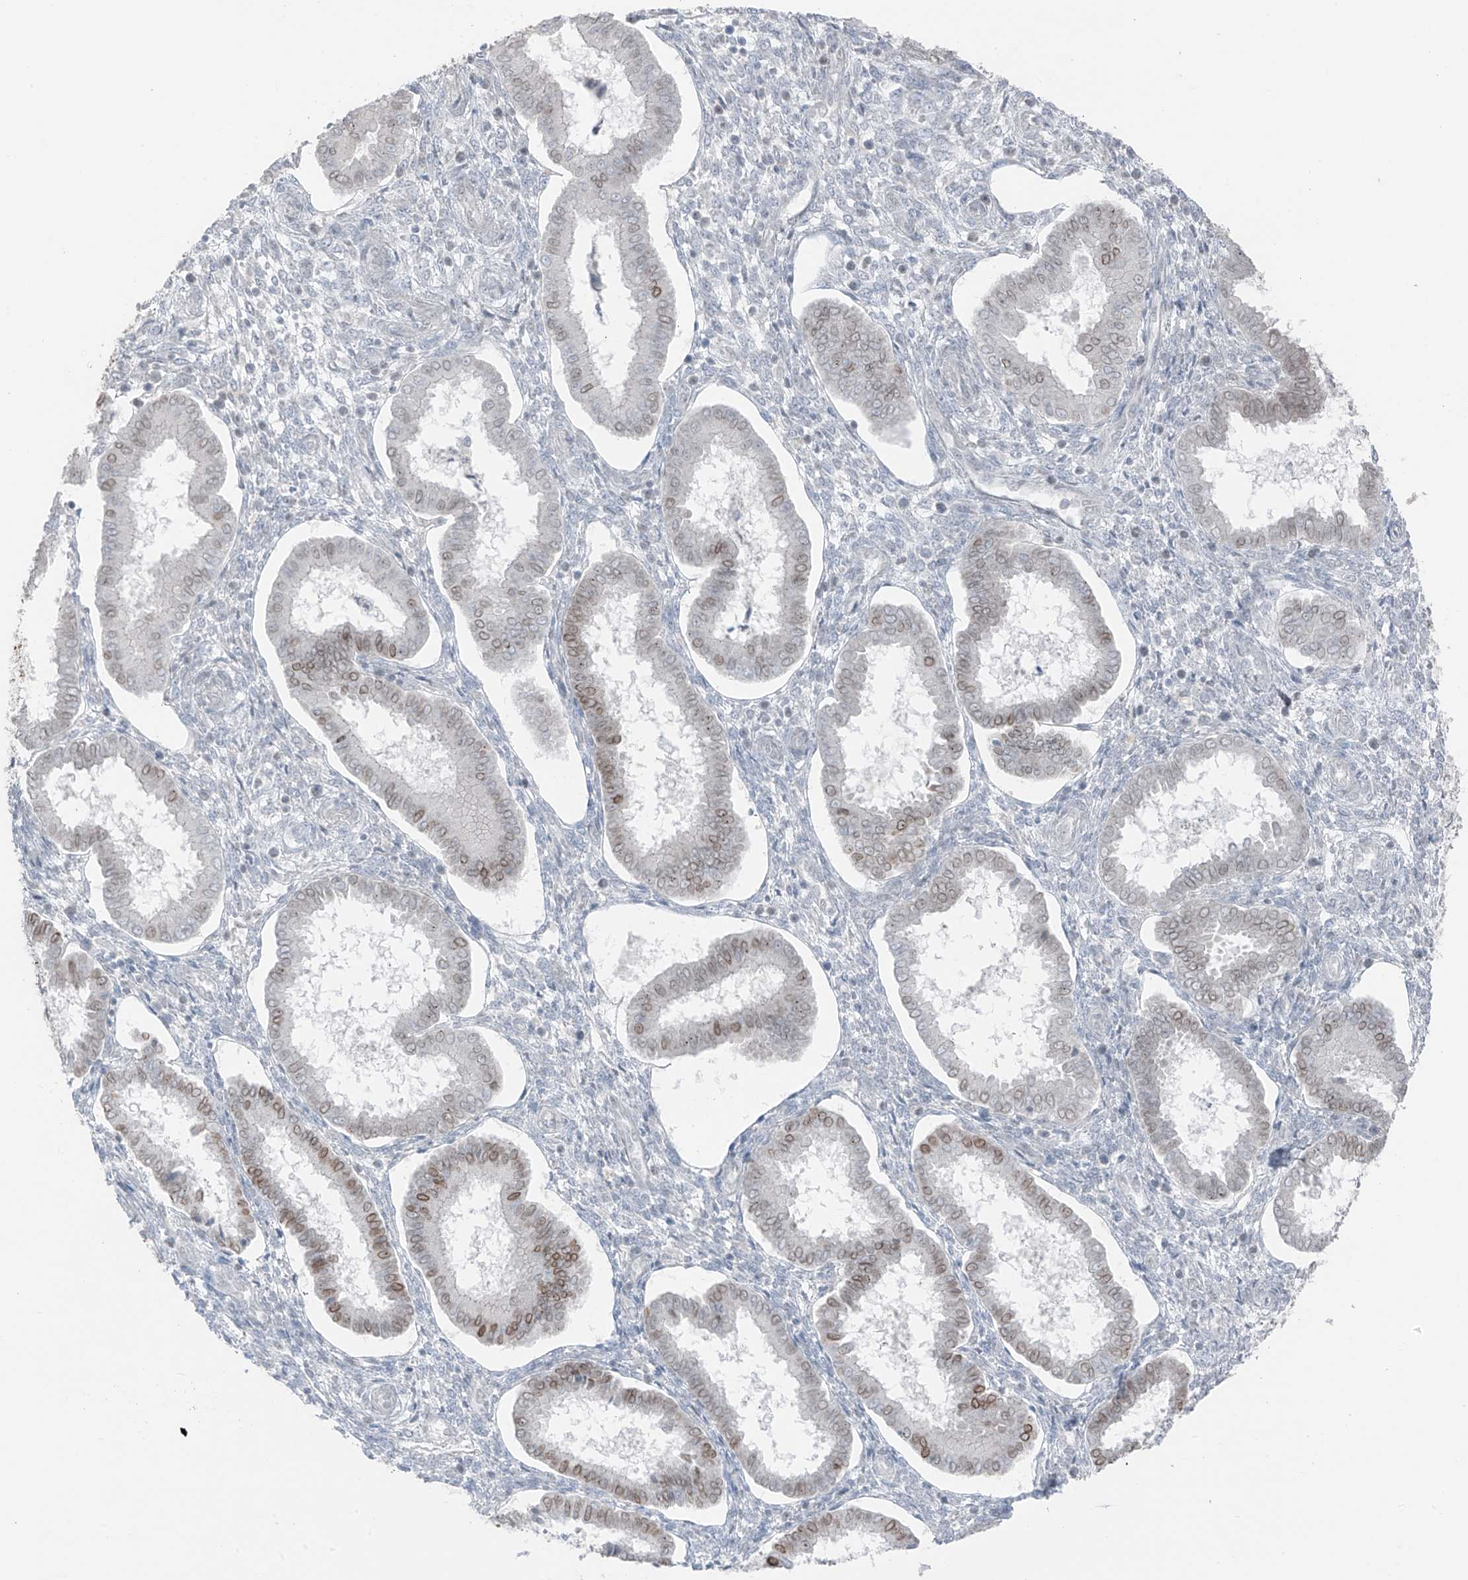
{"staining": {"intensity": "negative", "quantity": "none", "location": "none"}, "tissue": "endometrium", "cell_type": "Cells in endometrial stroma", "image_type": "normal", "snomed": [{"axis": "morphology", "description": "Normal tissue, NOS"}, {"axis": "topography", "description": "Endometrium"}], "caption": "An IHC image of unremarkable endometrium is shown. There is no staining in cells in endometrial stroma of endometrium. The staining is performed using DAB brown chromogen with nuclei counter-stained in using hematoxylin.", "gene": "PRDM6", "patient": {"sex": "female", "age": 24}}